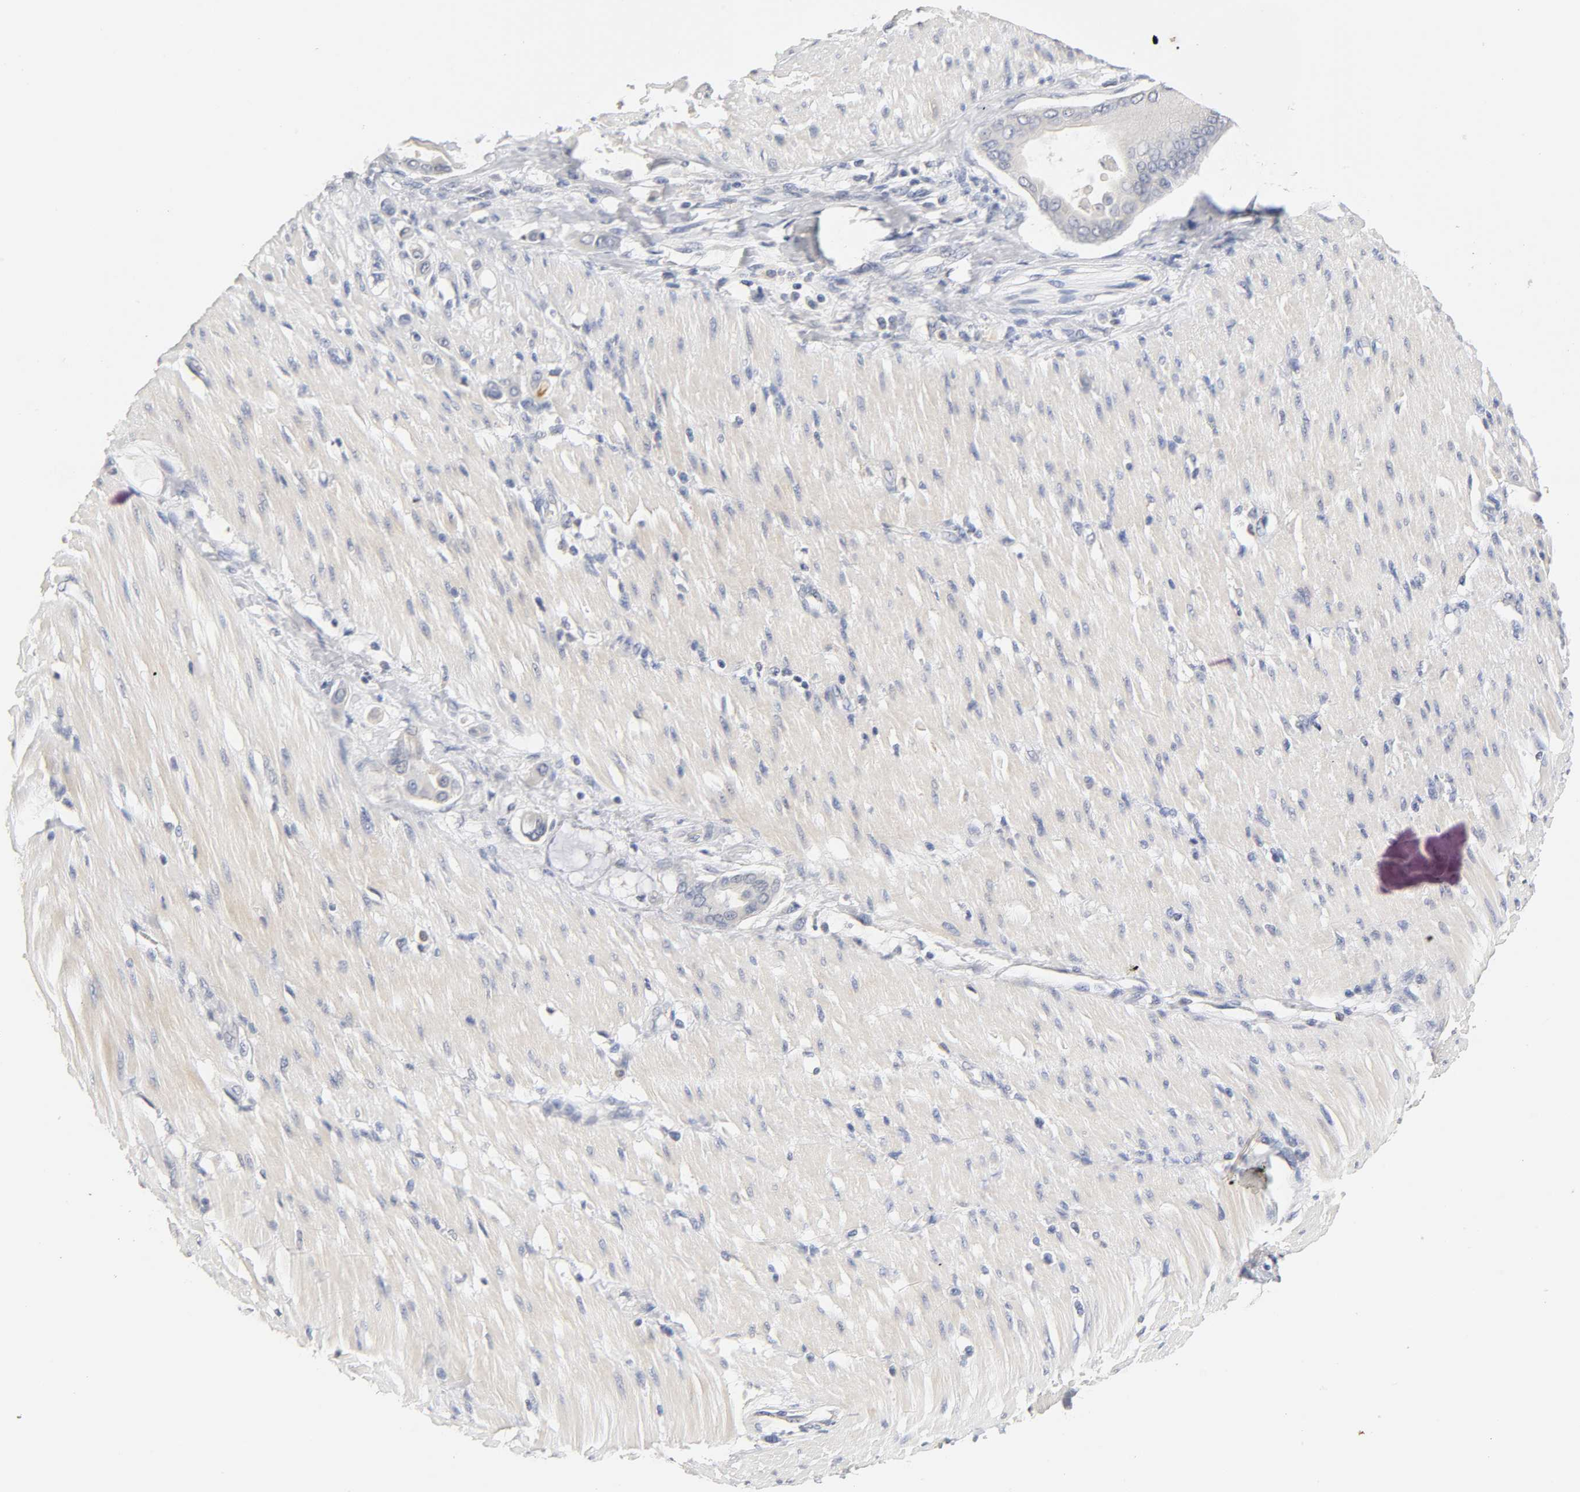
{"staining": {"intensity": "negative", "quantity": "none", "location": "none"}, "tissue": "pancreatic cancer", "cell_type": "Tumor cells", "image_type": "cancer", "snomed": [{"axis": "morphology", "description": "Adenocarcinoma, NOS"}, {"axis": "morphology", "description": "Adenocarcinoma, metastatic, NOS"}, {"axis": "topography", "description": "Lymph node"}, {"axis": "topography", "description": "Pancreas"}, {"axis": "topography", "description": "Duodenum"}], "caption": "Immunohistochemistry image of pancreatic cancer (adenocarcinoma) stained for a protein (brown), which shows no staining in tumor cells. (IHC, brightfield microscopy, high magnification).", "gene": "OVOL1", "patient": {"sex": "female", "age": 64}}